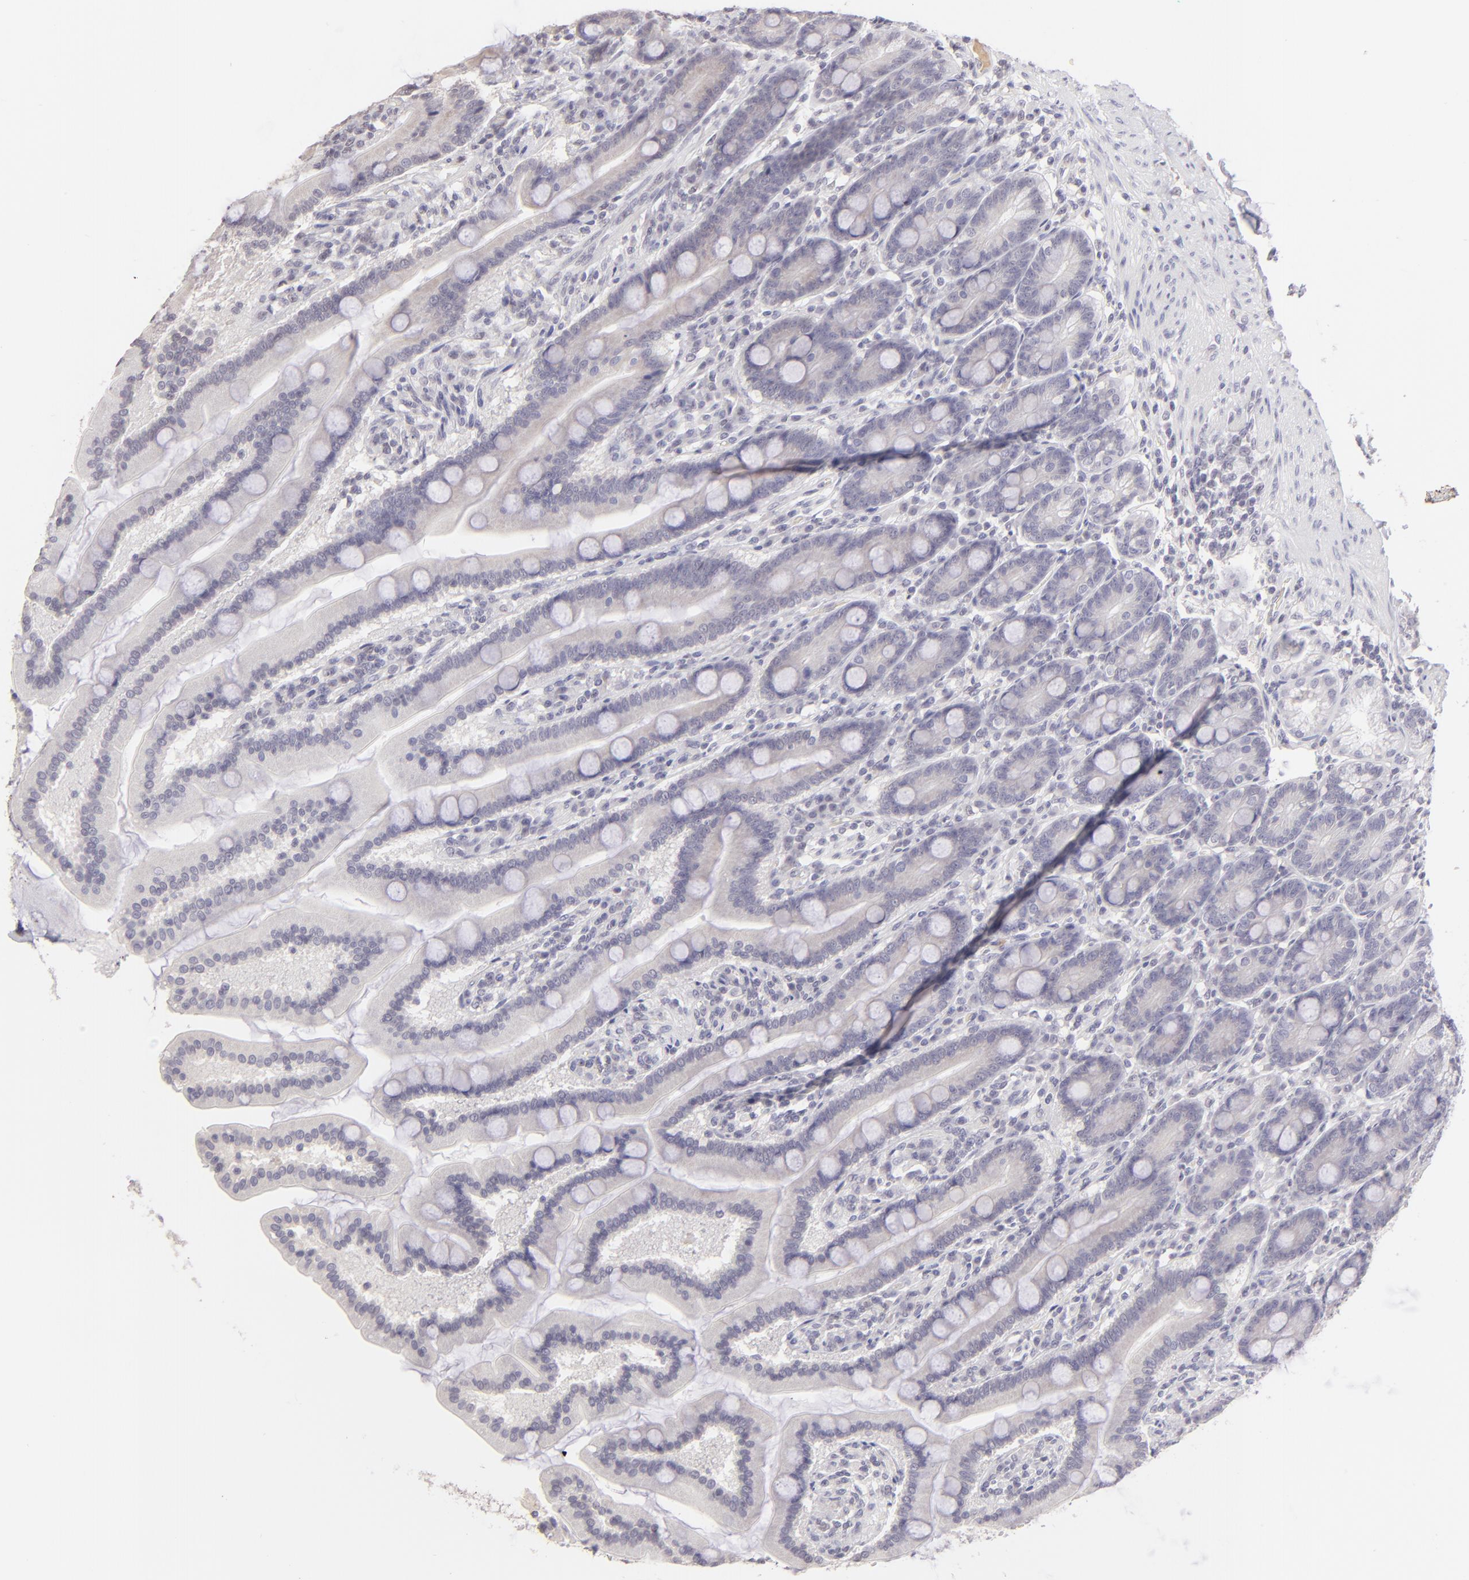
{"staining": {"intensity": "negative", "quantity": "none", "location": "none"}, "tissue": "duodenum", "cell_type": "Glandular cells", "image_type": "normal", "snomed": [{"axis": "morphology", "description": "Normal tissue, NOS"}, {"axis": "topography", "description": "Duodenum"}], "caption": "Immunohistochemical staining of normal human duodenum exhibits no significant positivity in glandular cells.", "gene": "MAGEA1", "patient": {"sex": "female", "age": 64}}